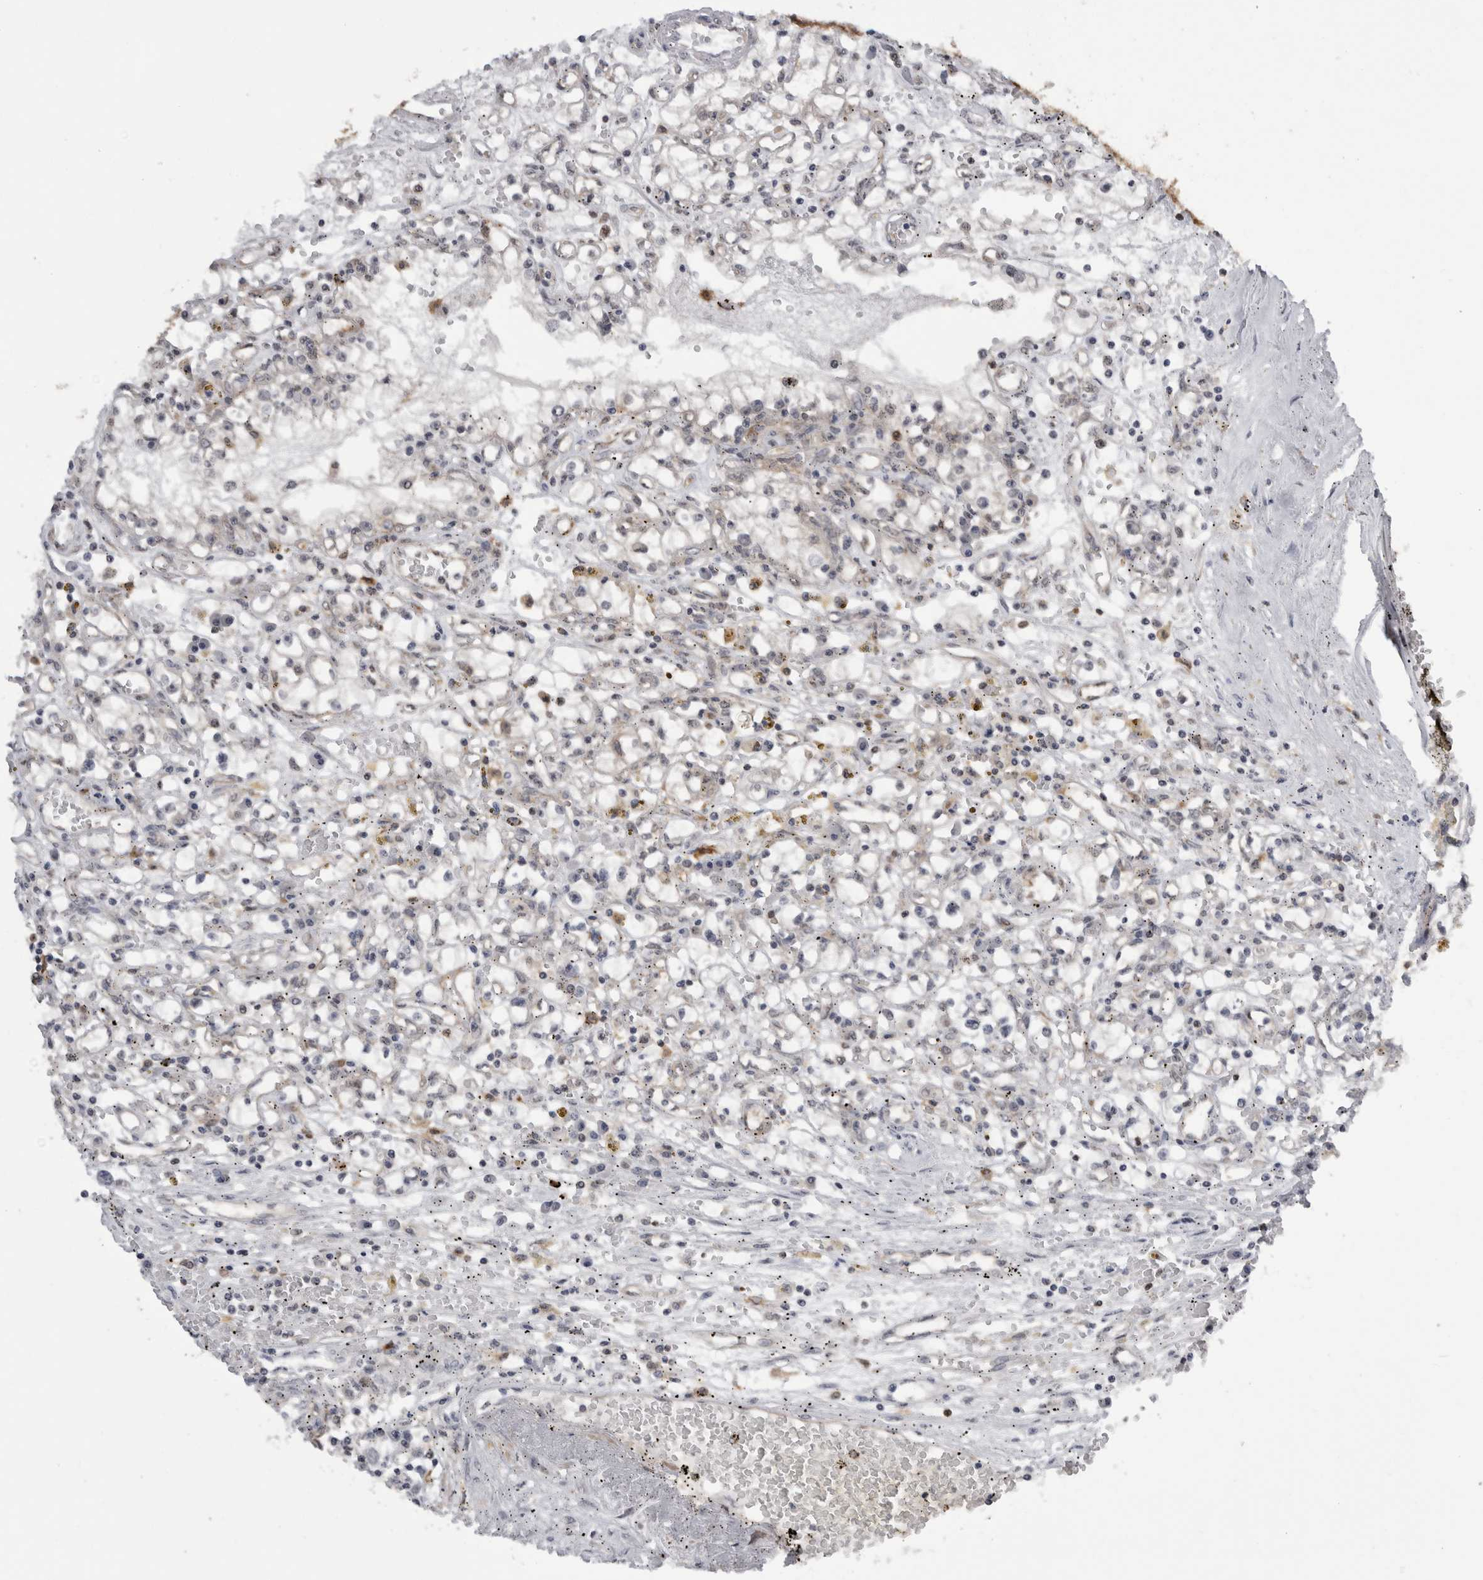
{"staining": {"intensity": "negative", "quantity": "none", "location": "none"}, "tissue": "renal cancer", "cell_type": "Tumor cells", "image_type": "cancer", "snomed": [{"axis": "morphology", "description": "Adenocarcinoma, NOS"}, {"axis": "topography", "description": "Kidney"}], "caption": "Human renal cancer (adenocarcinoma) stained for a protein using IHC exhibits no expression in tumor cells.", "gene": "CACYBP", "patient": {"sex": "male", "age": 56}}